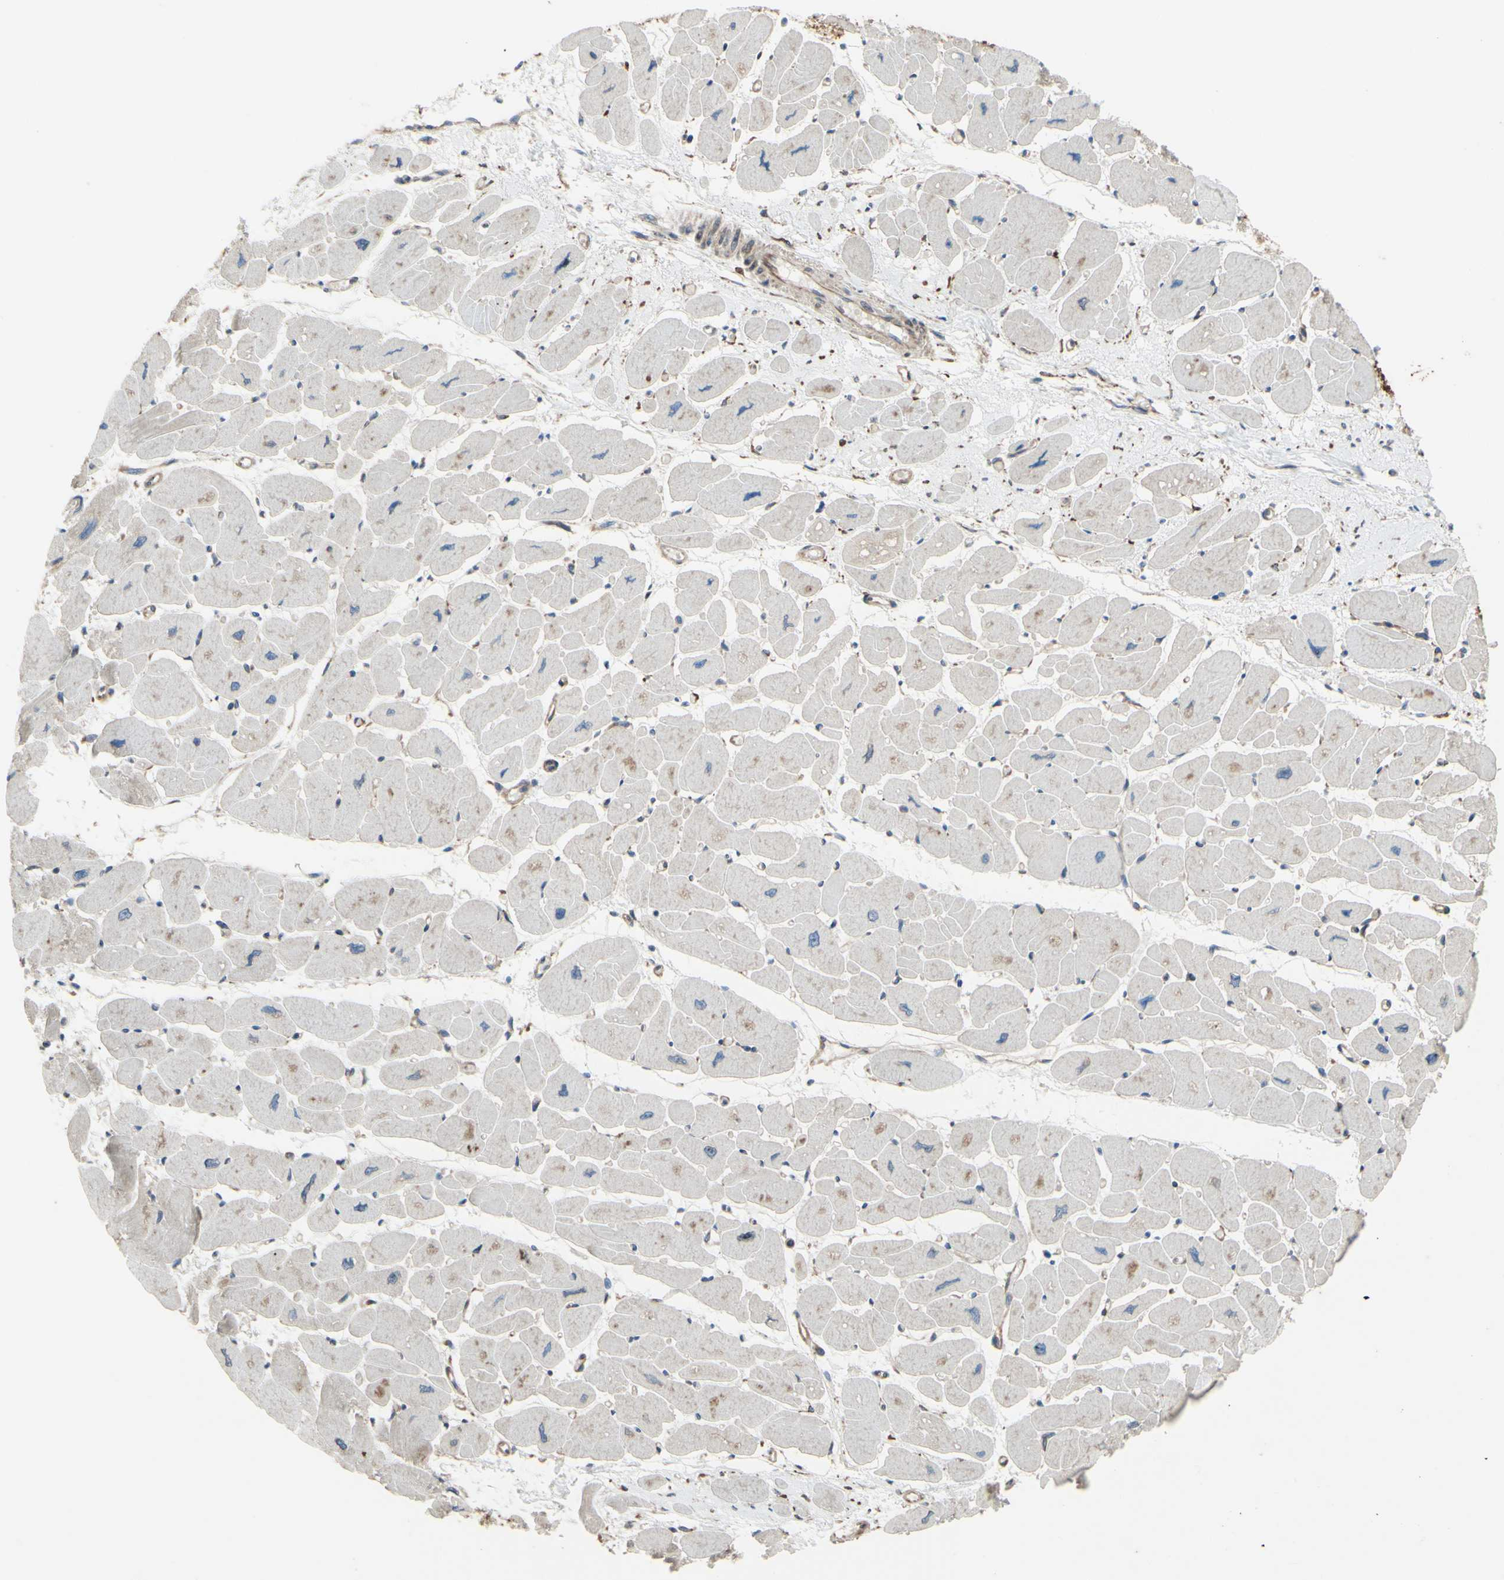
{"staining": {"intensity": "weak", "quantity": "<25%", "location": "cytoplasmic/membranous"}, "tissue": "heart muscle", "cell_type": "Cardiomyocytes", "image_type": "normal", "snomed": [{"axis": "morphology", "description": "Normal tissue, NOS"}, {"axis": "topography", "description": "Heart"}], "caption": "Immunohistochemistry of unremarkable human heart muscle displays no expression in cardiomyocytes.", "gene": "PRAF2", "patient": {"sex": "female", "age": 54}}